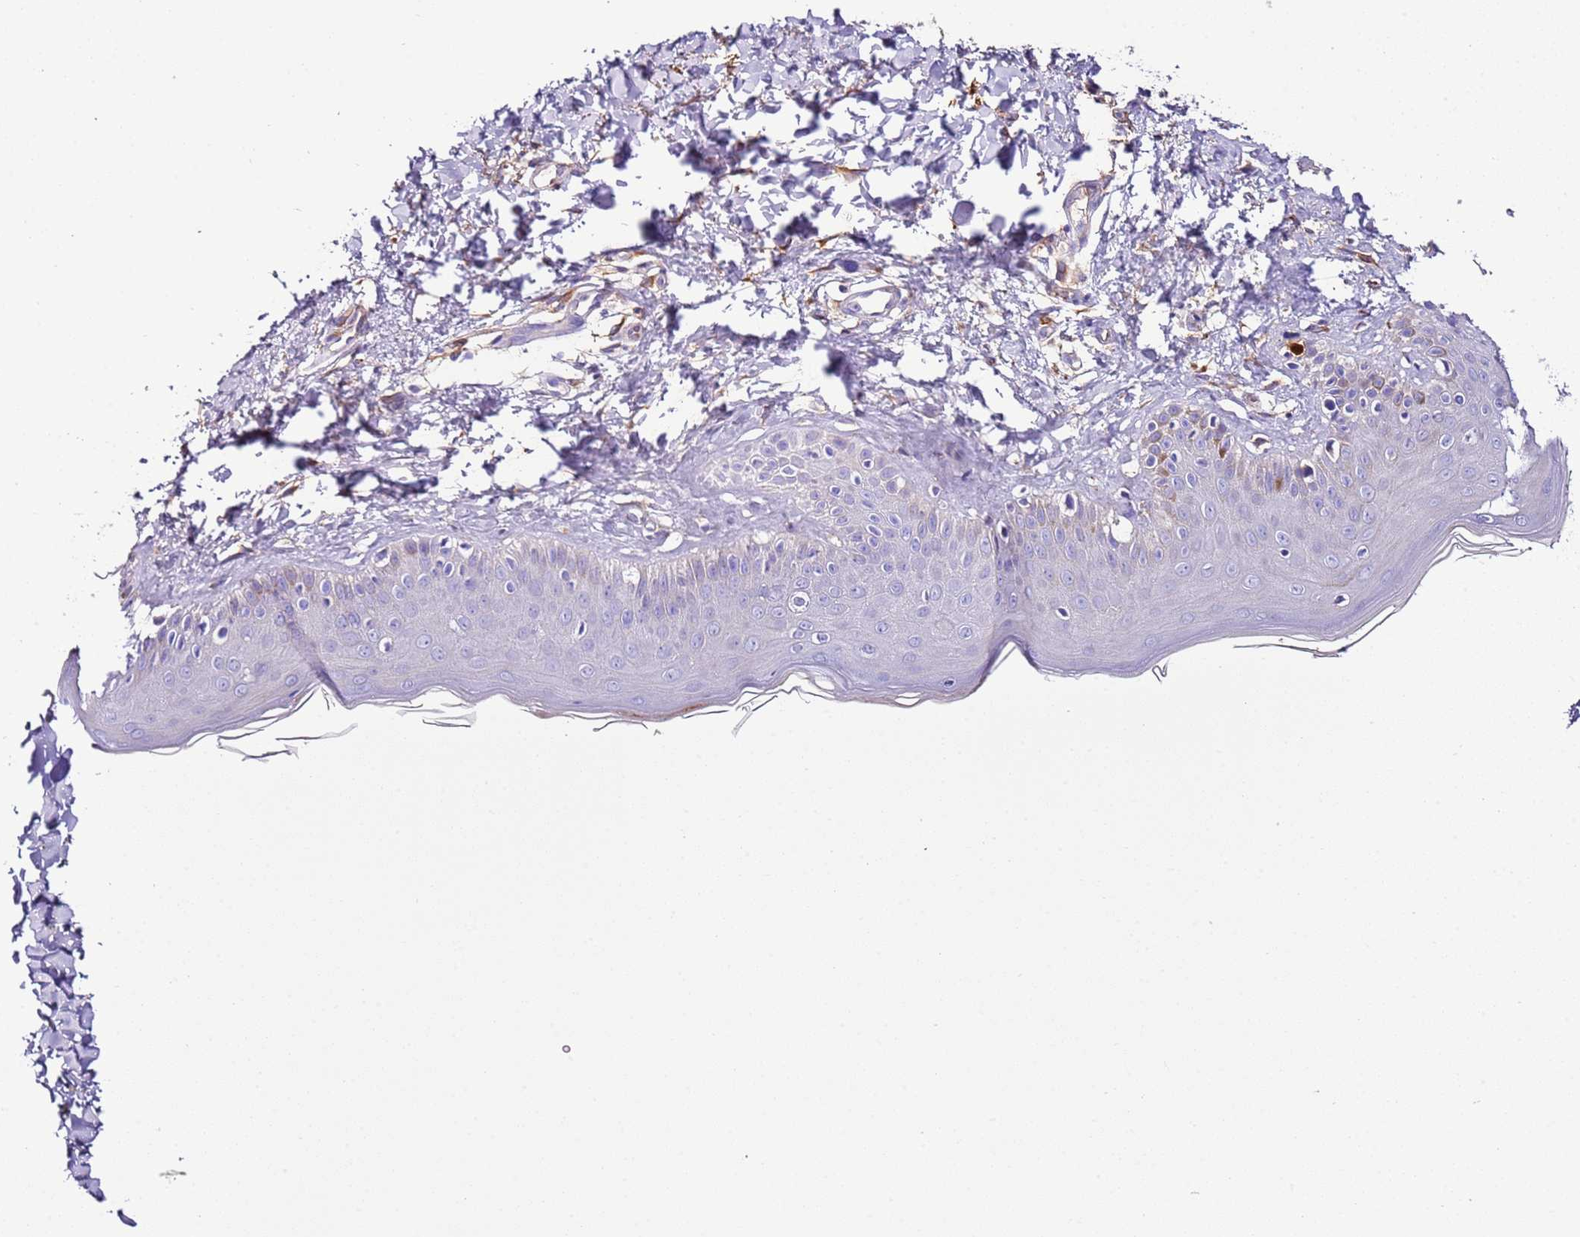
{"staining": {"intensity": "moderate", "quantity": "25%-75%", "location": "cytoplasmic/membranous"}, "tissue": "skin", "cell_type": "Fibroblasts", "image_type": "normal", "snomed": [{"axis": "morphology", "description": "Normal tissue, NOS"}, {"axis": "topography", "description": "Skin"}], "caption": "Immunohistochemistry (IHC) (DAB) staining of unremarkable human skin displays moderate cytoplasmic/membranous protein expression in approximately 25%-75% of fibroblasts.", "gene": "FAM174C", "patient": {"sex": "male", "age": 52}}